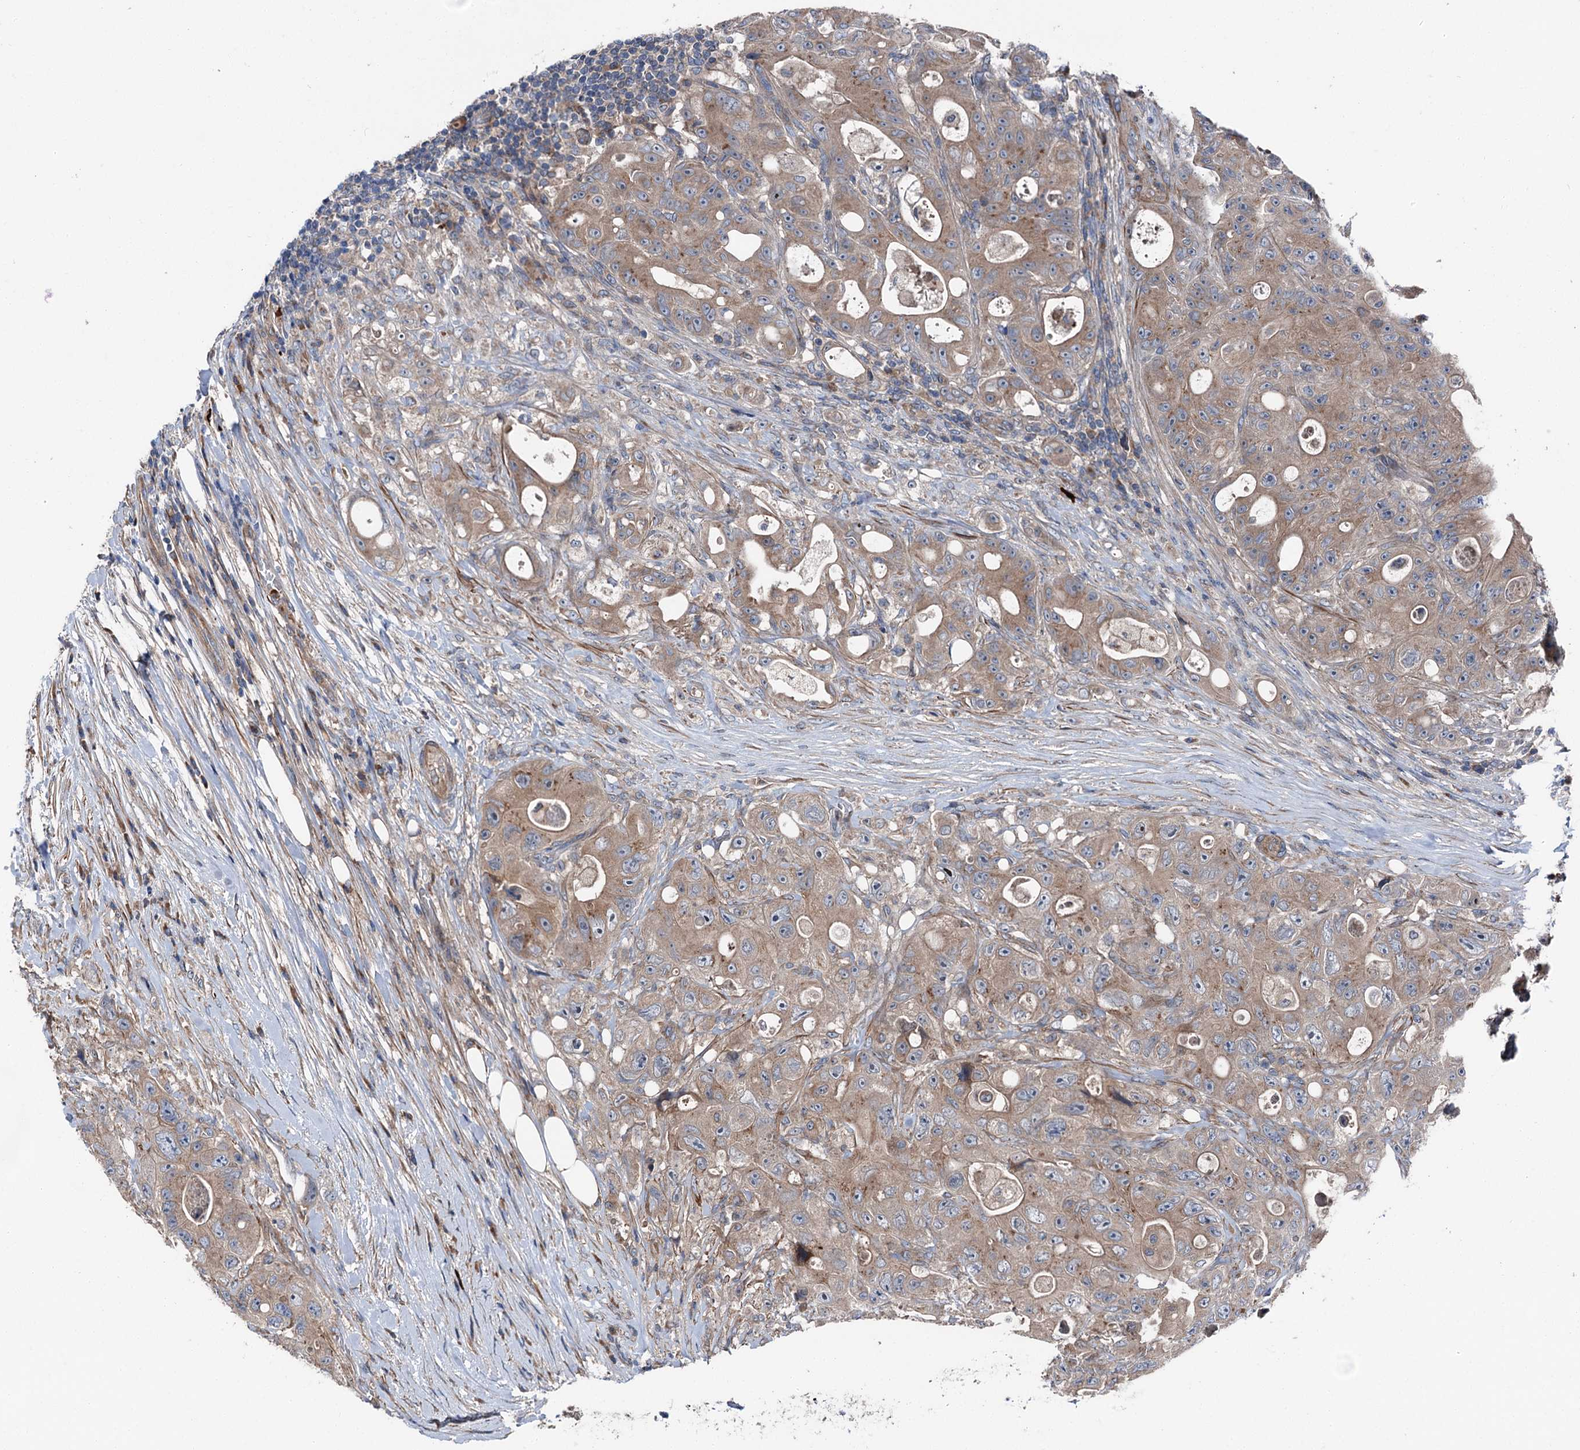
{"staining": {"intensity": "moderate", "quantity": "25%-75%", "location": "cytoplasmic/membranous"}, "tissue": "colorectal cancer", "cell_type": "Tumor cells", "image_type": "cancer", "snomed": [{"axis": "morphology", "description": "Adenocarcinoma, NOS"}, {"axis": "topography", "description": "Colon"}], "caption": "Moderate cytoplasmic/membranous staining is appreciated in about 25%-75% of tumor cells in colorectal cancer.", "gene": "SLC22A25", "patient": {"sex": "female", "age": 46}}